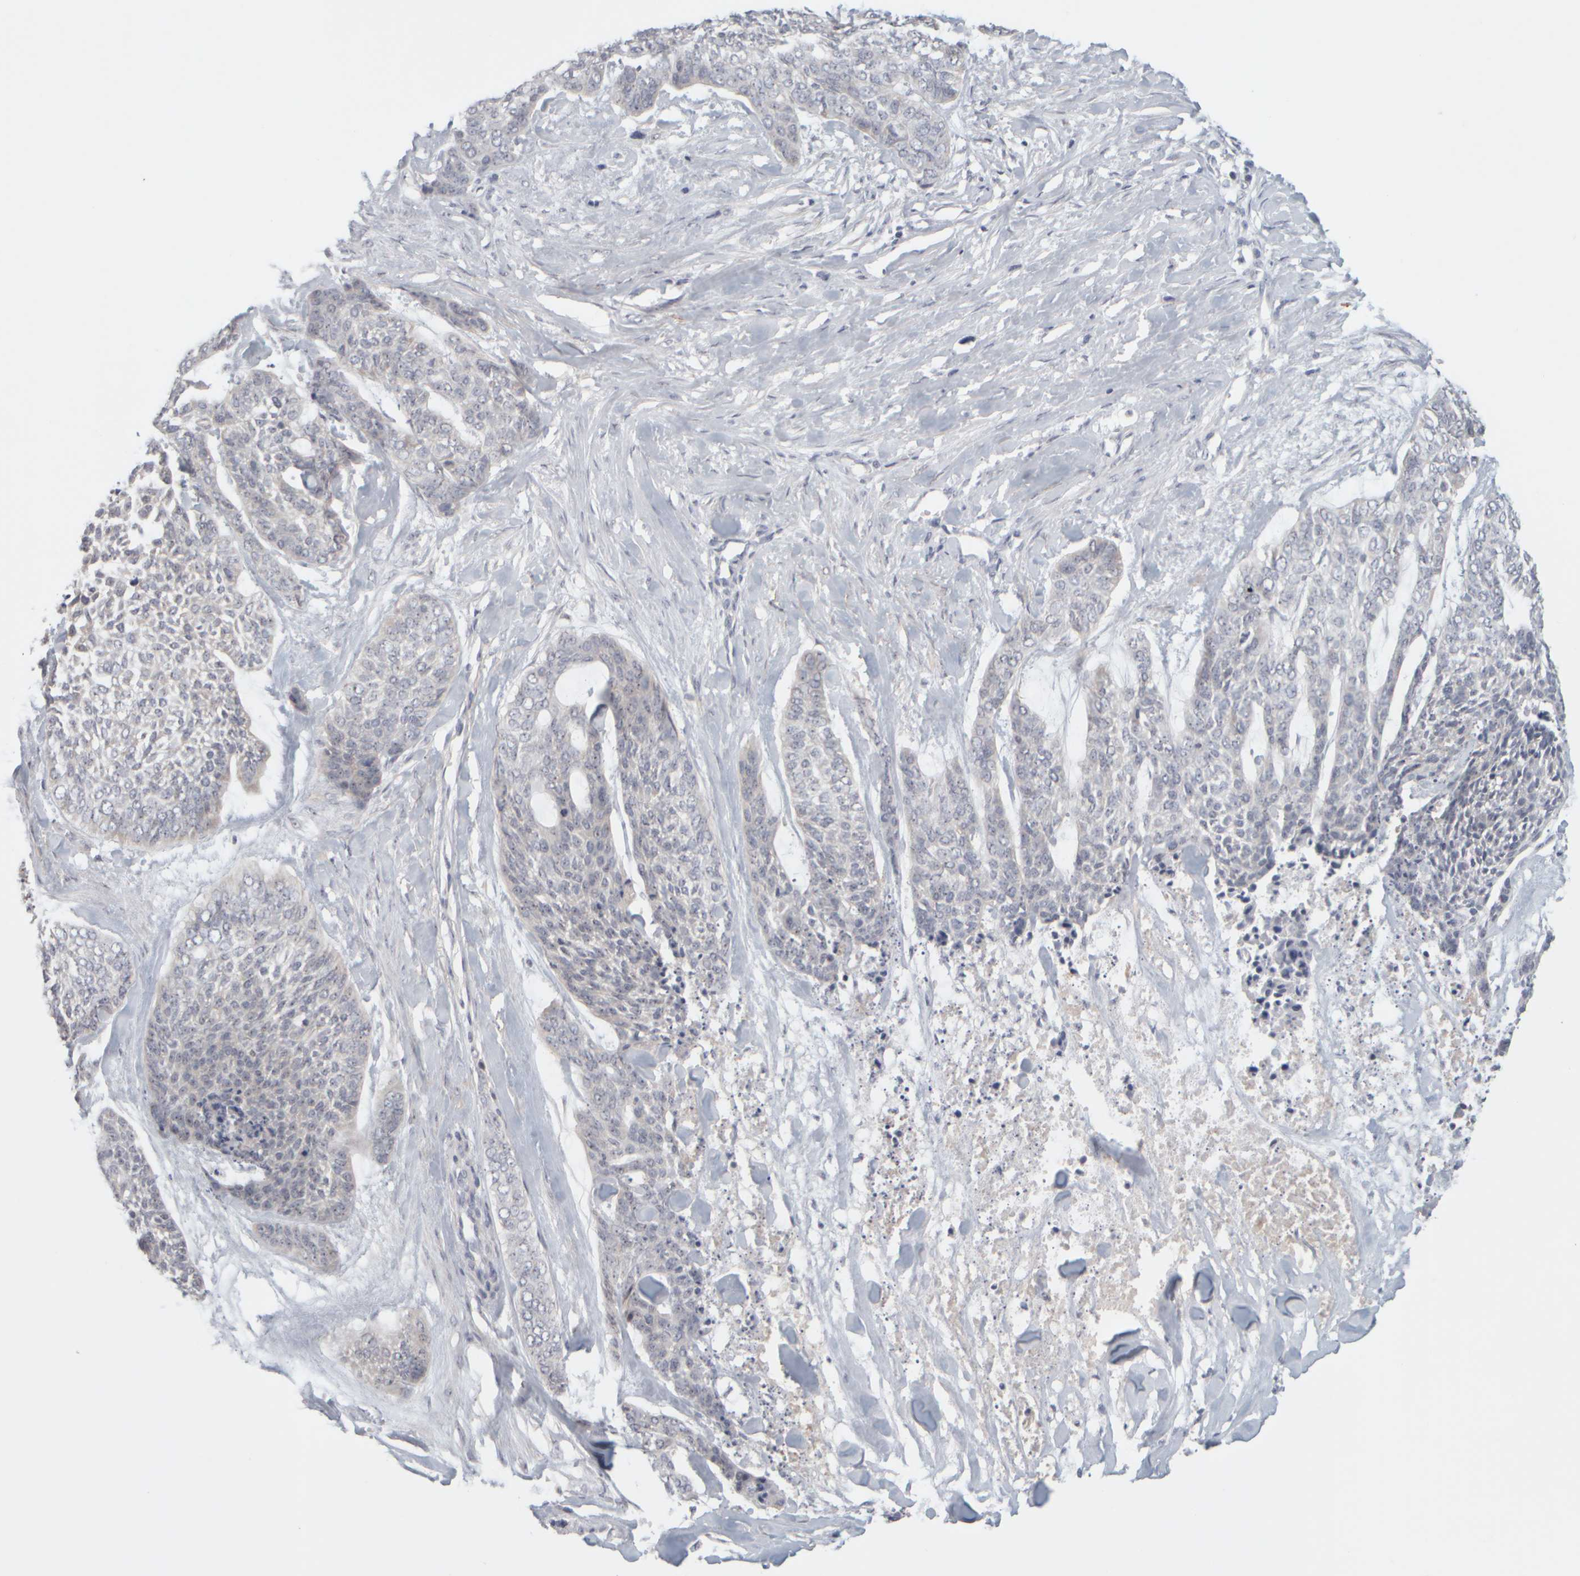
{"staining": {"intensity": "weak", "quantity": "<25%", "location": "nuclear"}, "tissue": "skin cancer", "cell_type": "Tumor cells", "image_type": "cancer", "snomed": [{"axis": "morphology", "description": "Basal cell carcinoma"}, {"axis": "topography", "description": "Skin"}], "caption": "The micrograph shows no staining of tumor cells in skin cancer (basal cell carcinoma). Brightfield microscopy of IHC stained with DAB (3,3'-diaminobenzidine) (brown) and hematoxylin (blue), captured at high magnification.", "gene": "DCXR", "patient": {"sex": "female", "age": 64}}